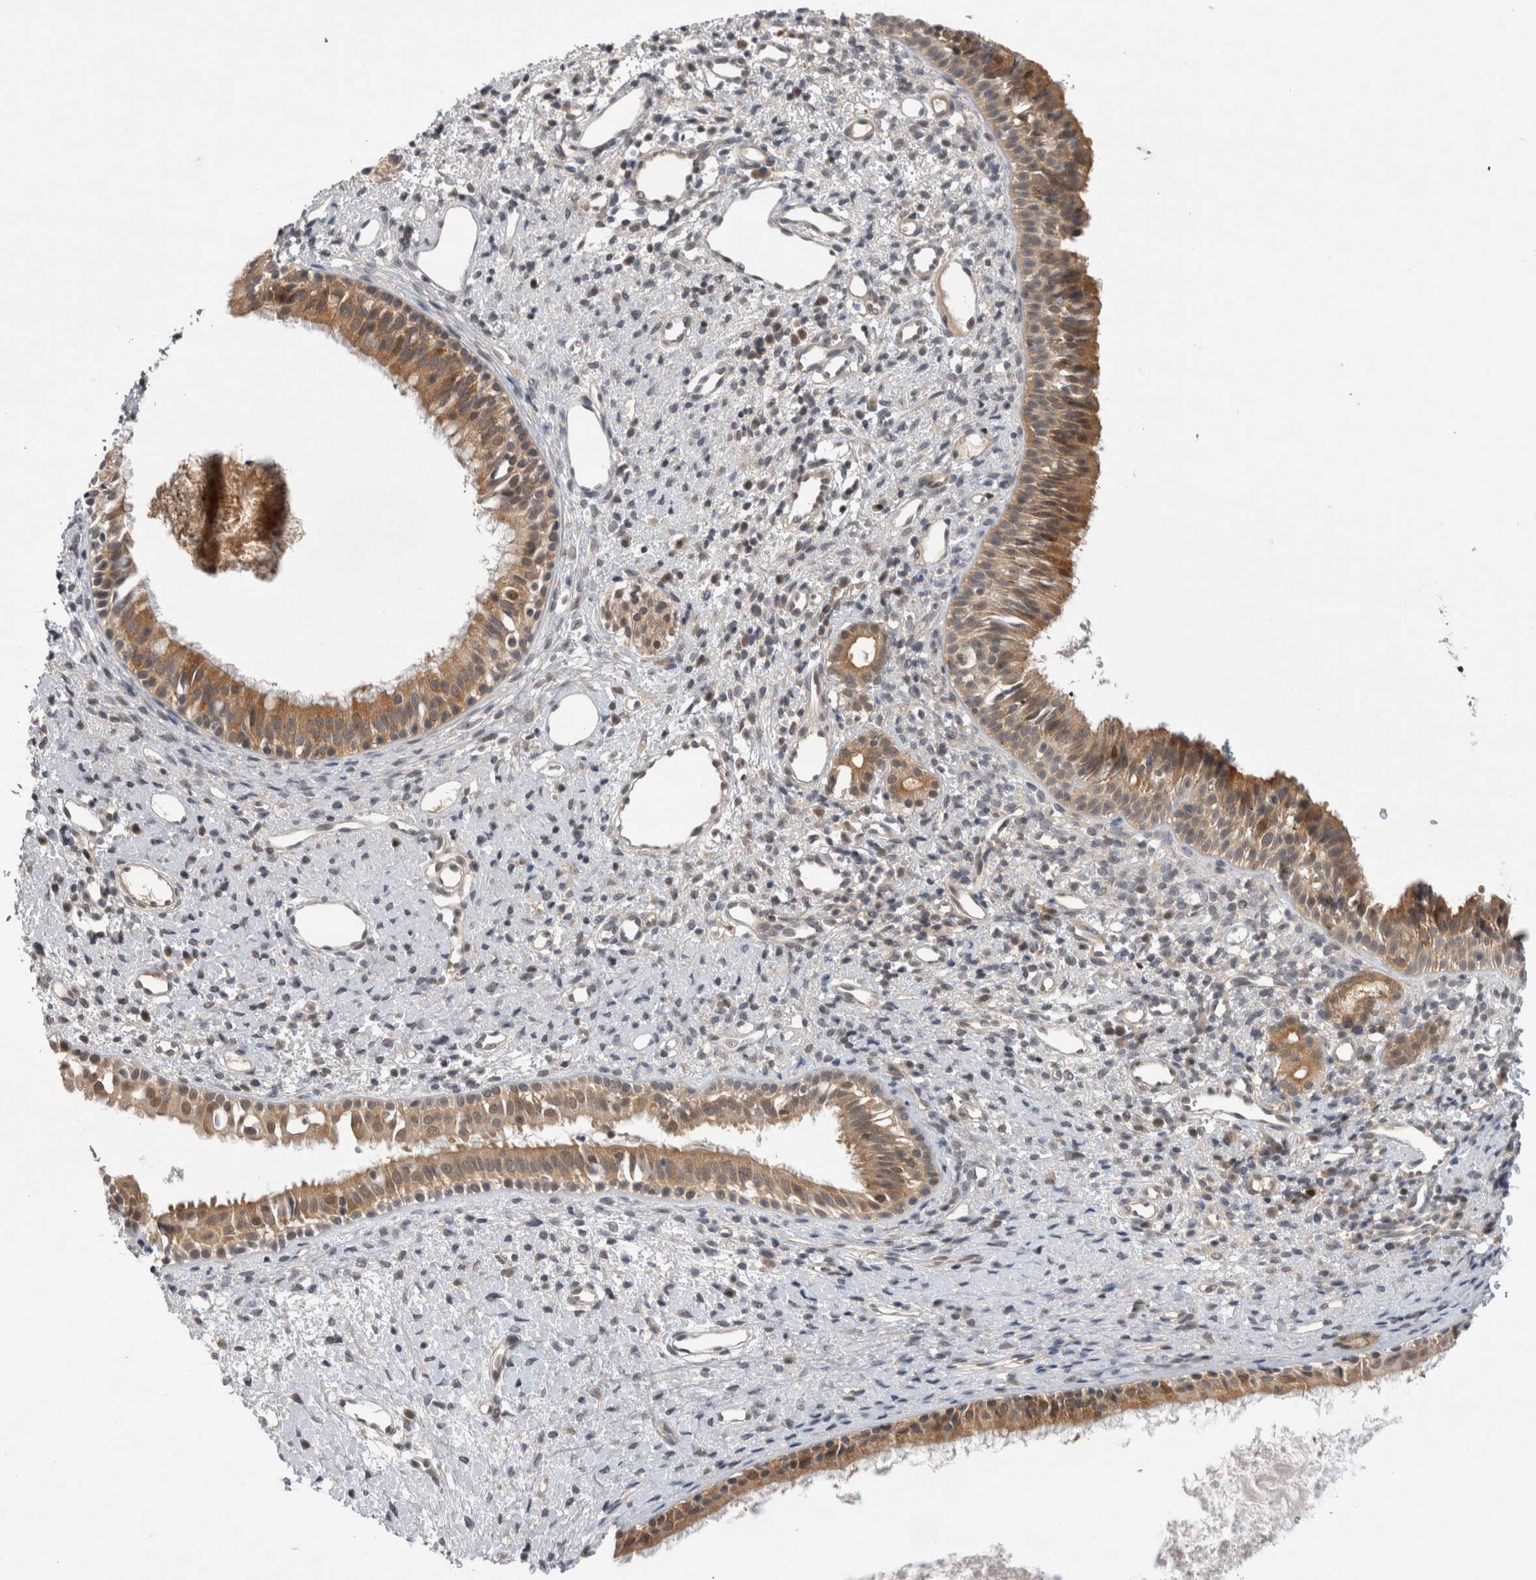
{"staining": {"intensity": "moderate", "quantity": ">75%", "location": "cytoplasmic/membranous"}, "tissue": "nasopharynx", "cell_type": "Respiratory epithelial cells", "image_type": "normal", "snomed": [{"axis": "morphology", "description": "Normal tissue, NOS"}, {"axis": "topography", "description": "Nasopharynx"}], "caption": "Nasopharynx stained with a brown dye exhibits moderate cytoplasmic/membranous positive staining in about >75% of respiratory epithelial cells.", "gene": "PSMB2", "patient": {"sex": "male", "age": 22}}